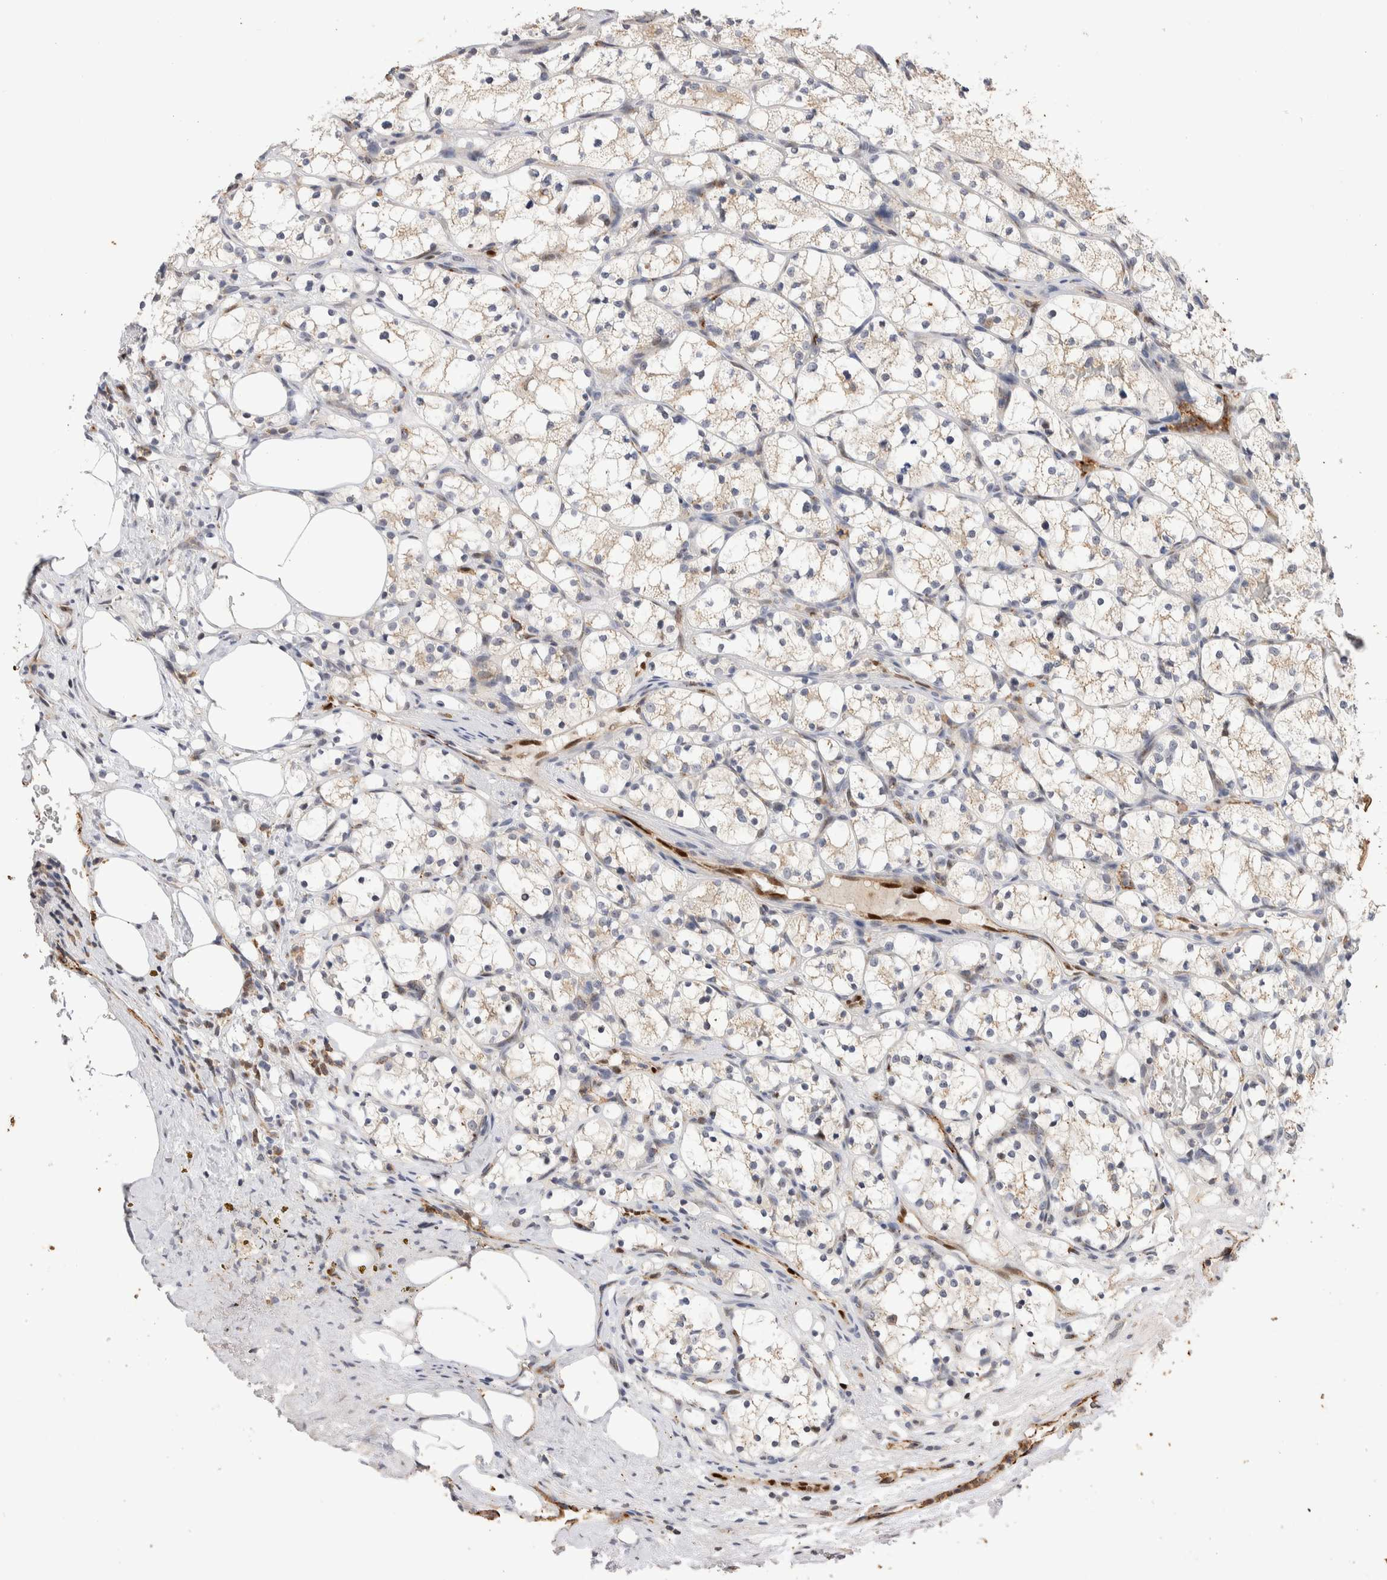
{"staining": {"intensity": "negative", "quantity": "none", "location": "none"}, "tissue": "renal cancer", "cell_type": "Tumor cells", "image_type": "cancer", "snomed": [{"axis": "morphology", "description": "Adenocarcinoma, NOS"}, {"axis": "topography", "description": "Kidney"}], "caption": "Immunohistochemistry (IHC) image of neoplastic tissue: human renal cancer stained with DAB reveals no significant protein staining in tumor cells.", "gene": "NSMAF", "patient": {"sex": "female", "age": 69}}